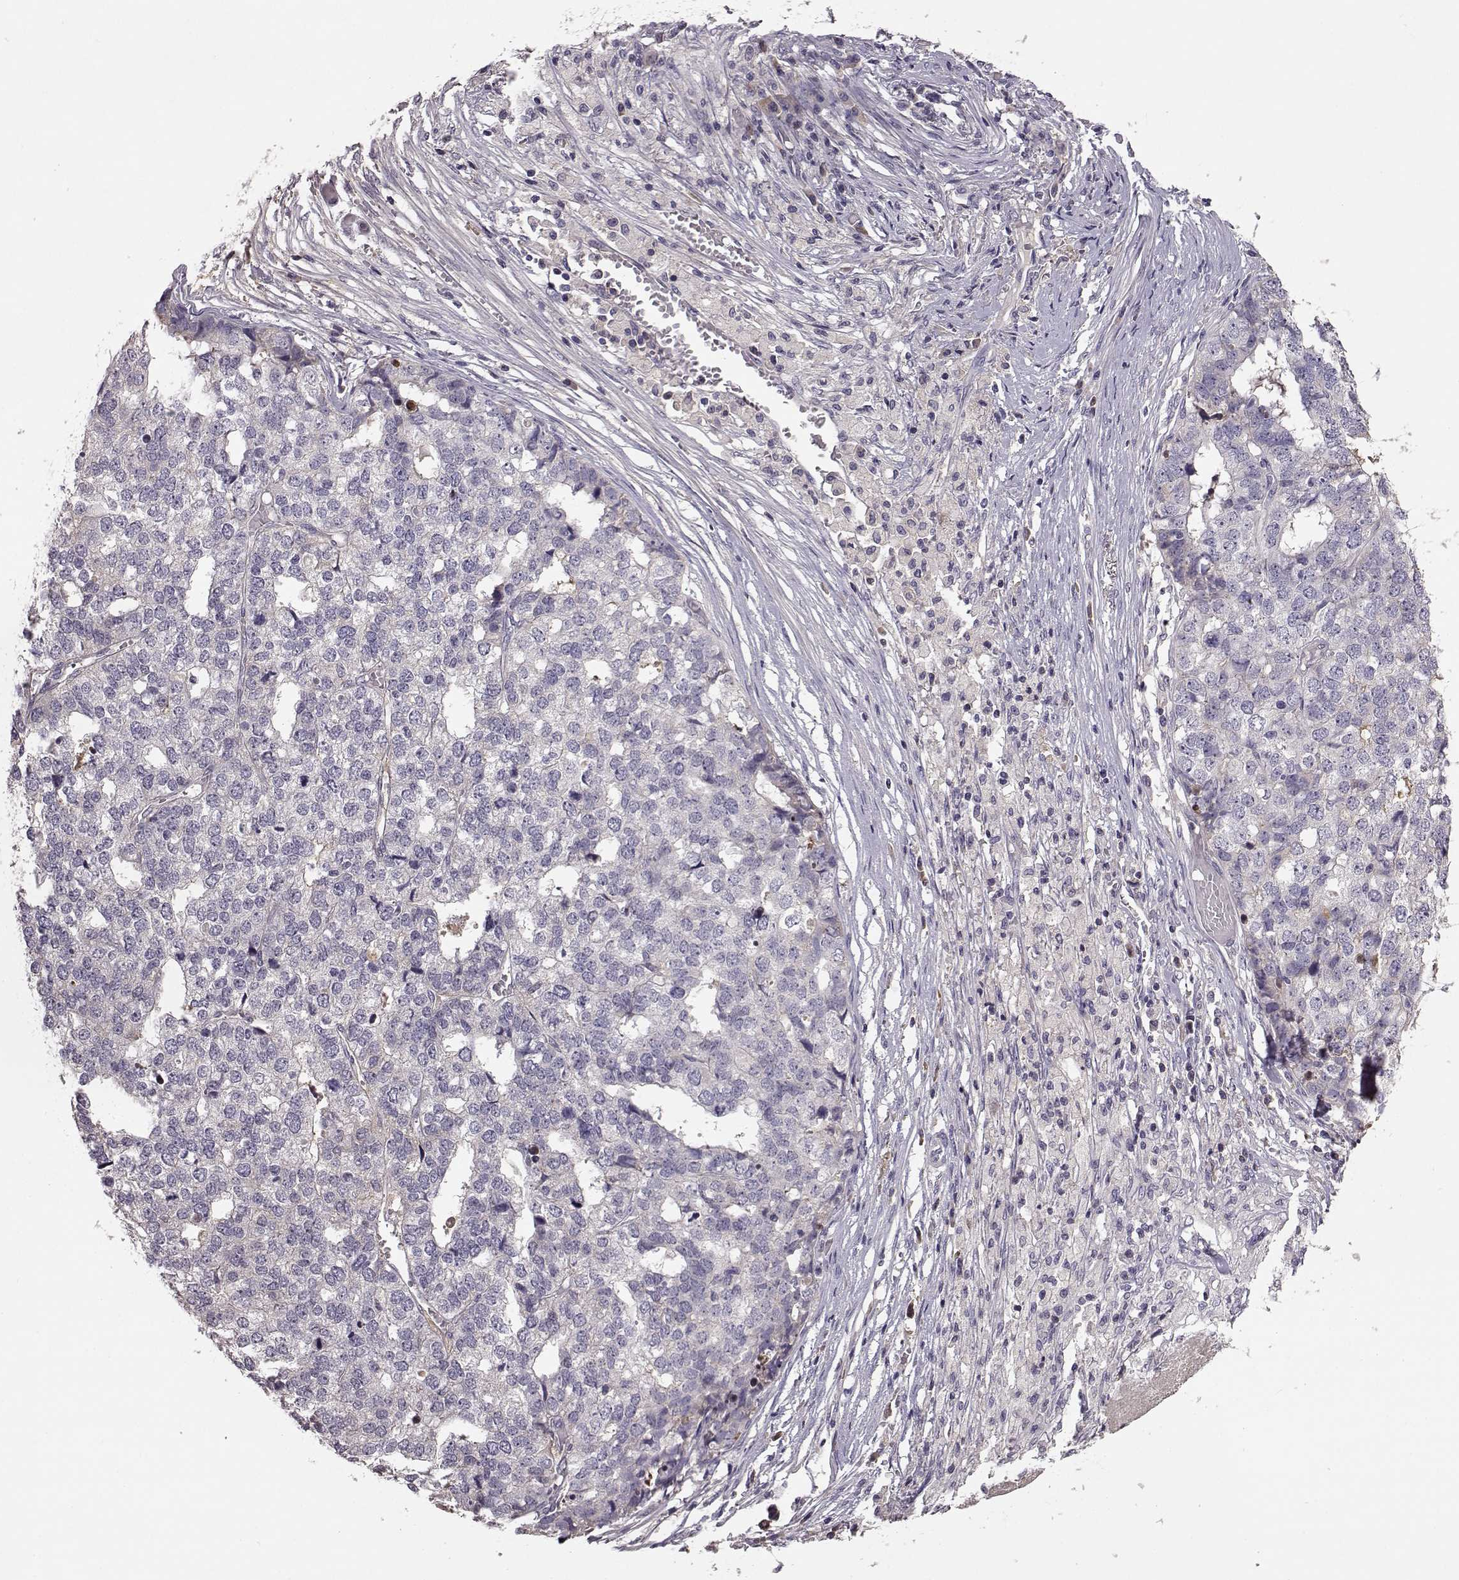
{"staining": {"intensity": "negative", "quantity": "none", "location": "none"}, "tissue": "stomach cancer", "cell_type": "Tumor cells", "image_type": "cancer", "snomed": [{"axis": "morphology", "description": "Adenocarcinoma, NOS"}, {"axis": "topography", "description": "Stomach"}], "caption": "This photomicrograph is of stomach cancer stained with immunohistochemistry (IHC) to label a protein in brown with the nuclei are counter-stained blue. There is no staining in tumor cells. (DAB (3,3'-diaminobenzidine) immunohistochemistry visualized using brightfield microscopy, high magnification).", "gene": "YJEFN3", "patient": {"sex": "male", "age": 69}}